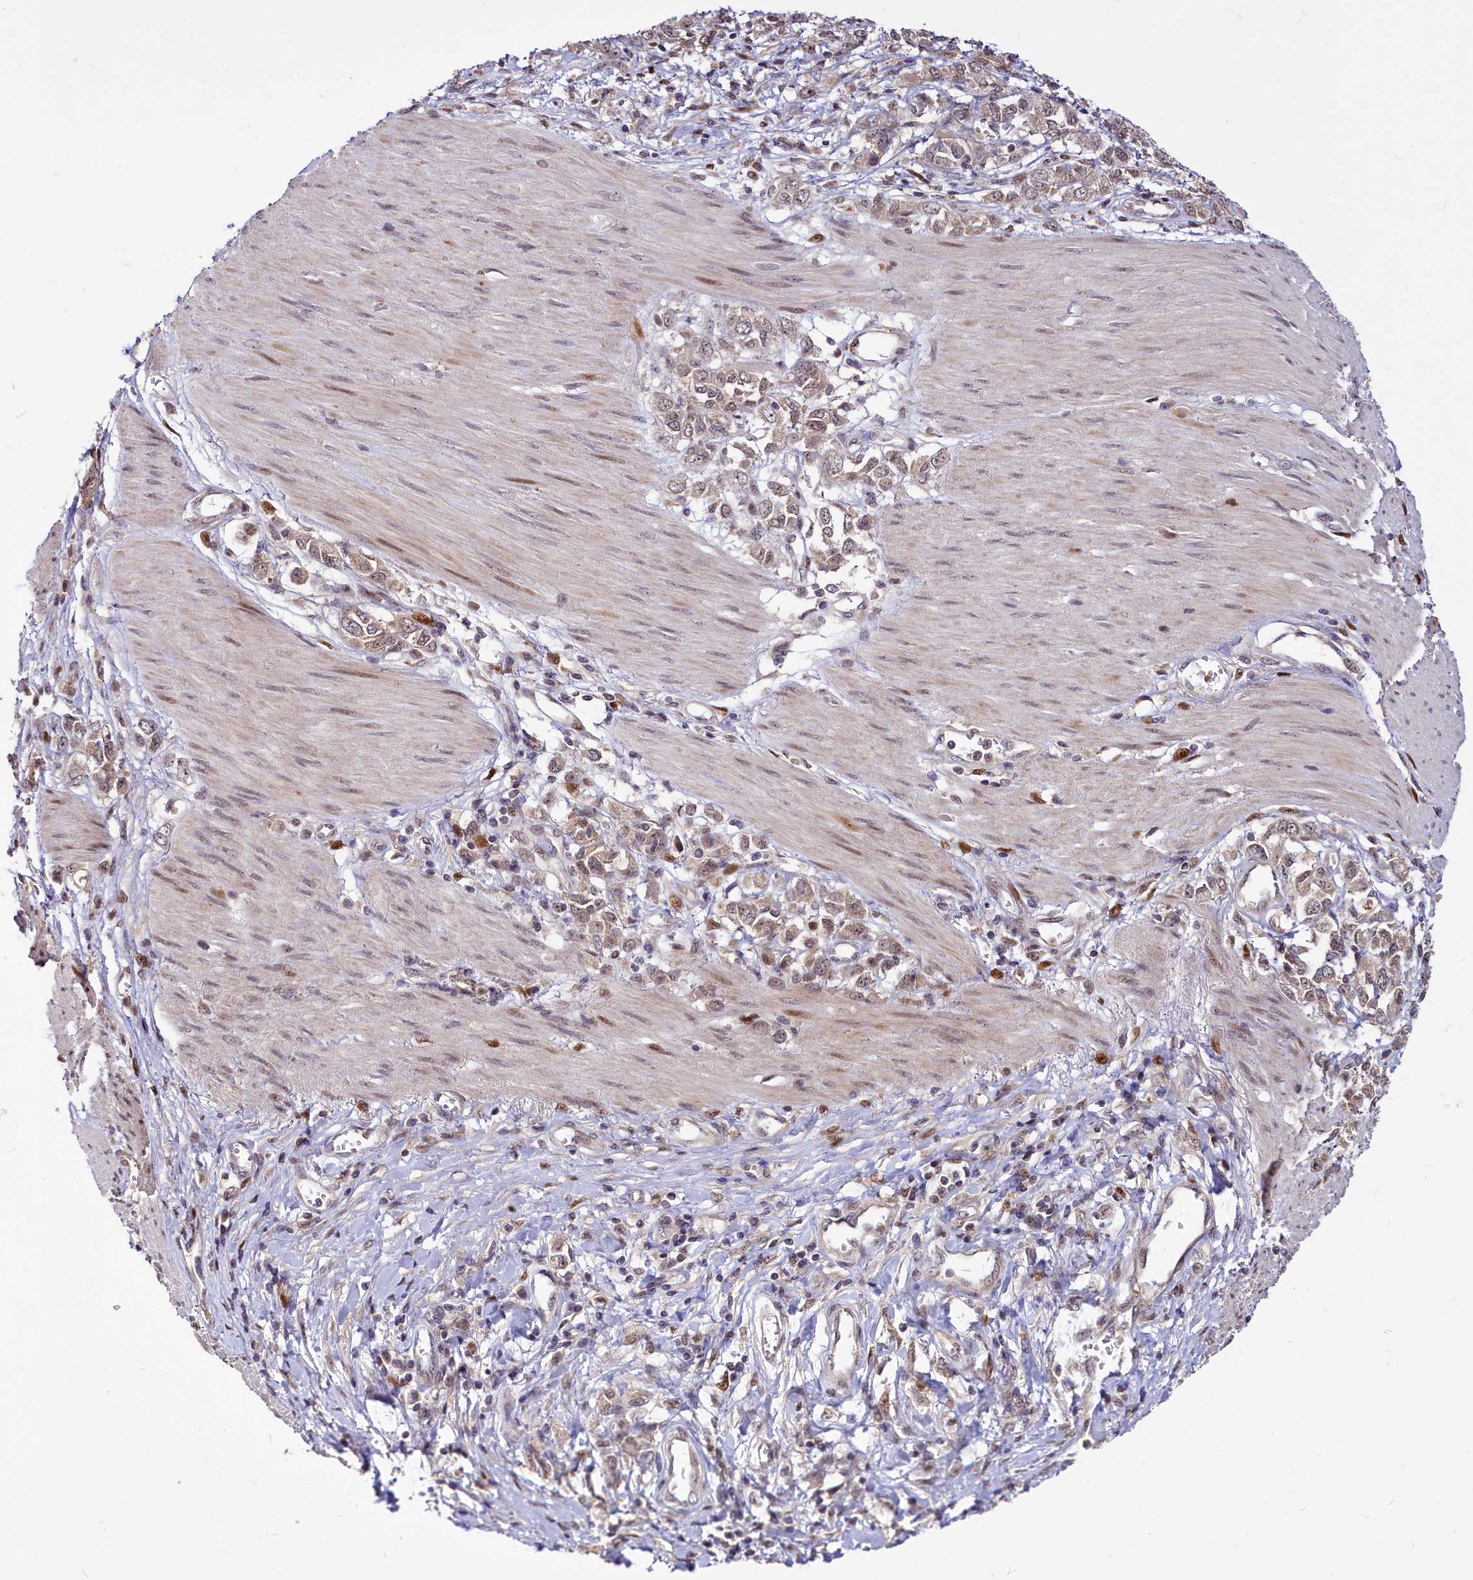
{"staining": {"intensity": "weak", "quantity": ">75%", "location": "cytoplasmic/membranous,nuclear"}, "tissue": "stomach cancer", "cell_type": "Tumor cells", "image_type": "cancer", "snomed": [{"axis": "morphology", "description": "Adenocarcinoma, NOS"}, {"axis": "topography", "description": "Stomach"}], "caption": "A high-resolution micrograph shows immunohistochemistry staining of stomach cancer, which exhibits weak cytoplasmic/membranous and nuclear positivity in about >75% of tumor cells.", "gene": "MAML2", "patient": {"sex": "female", "age": 76}}